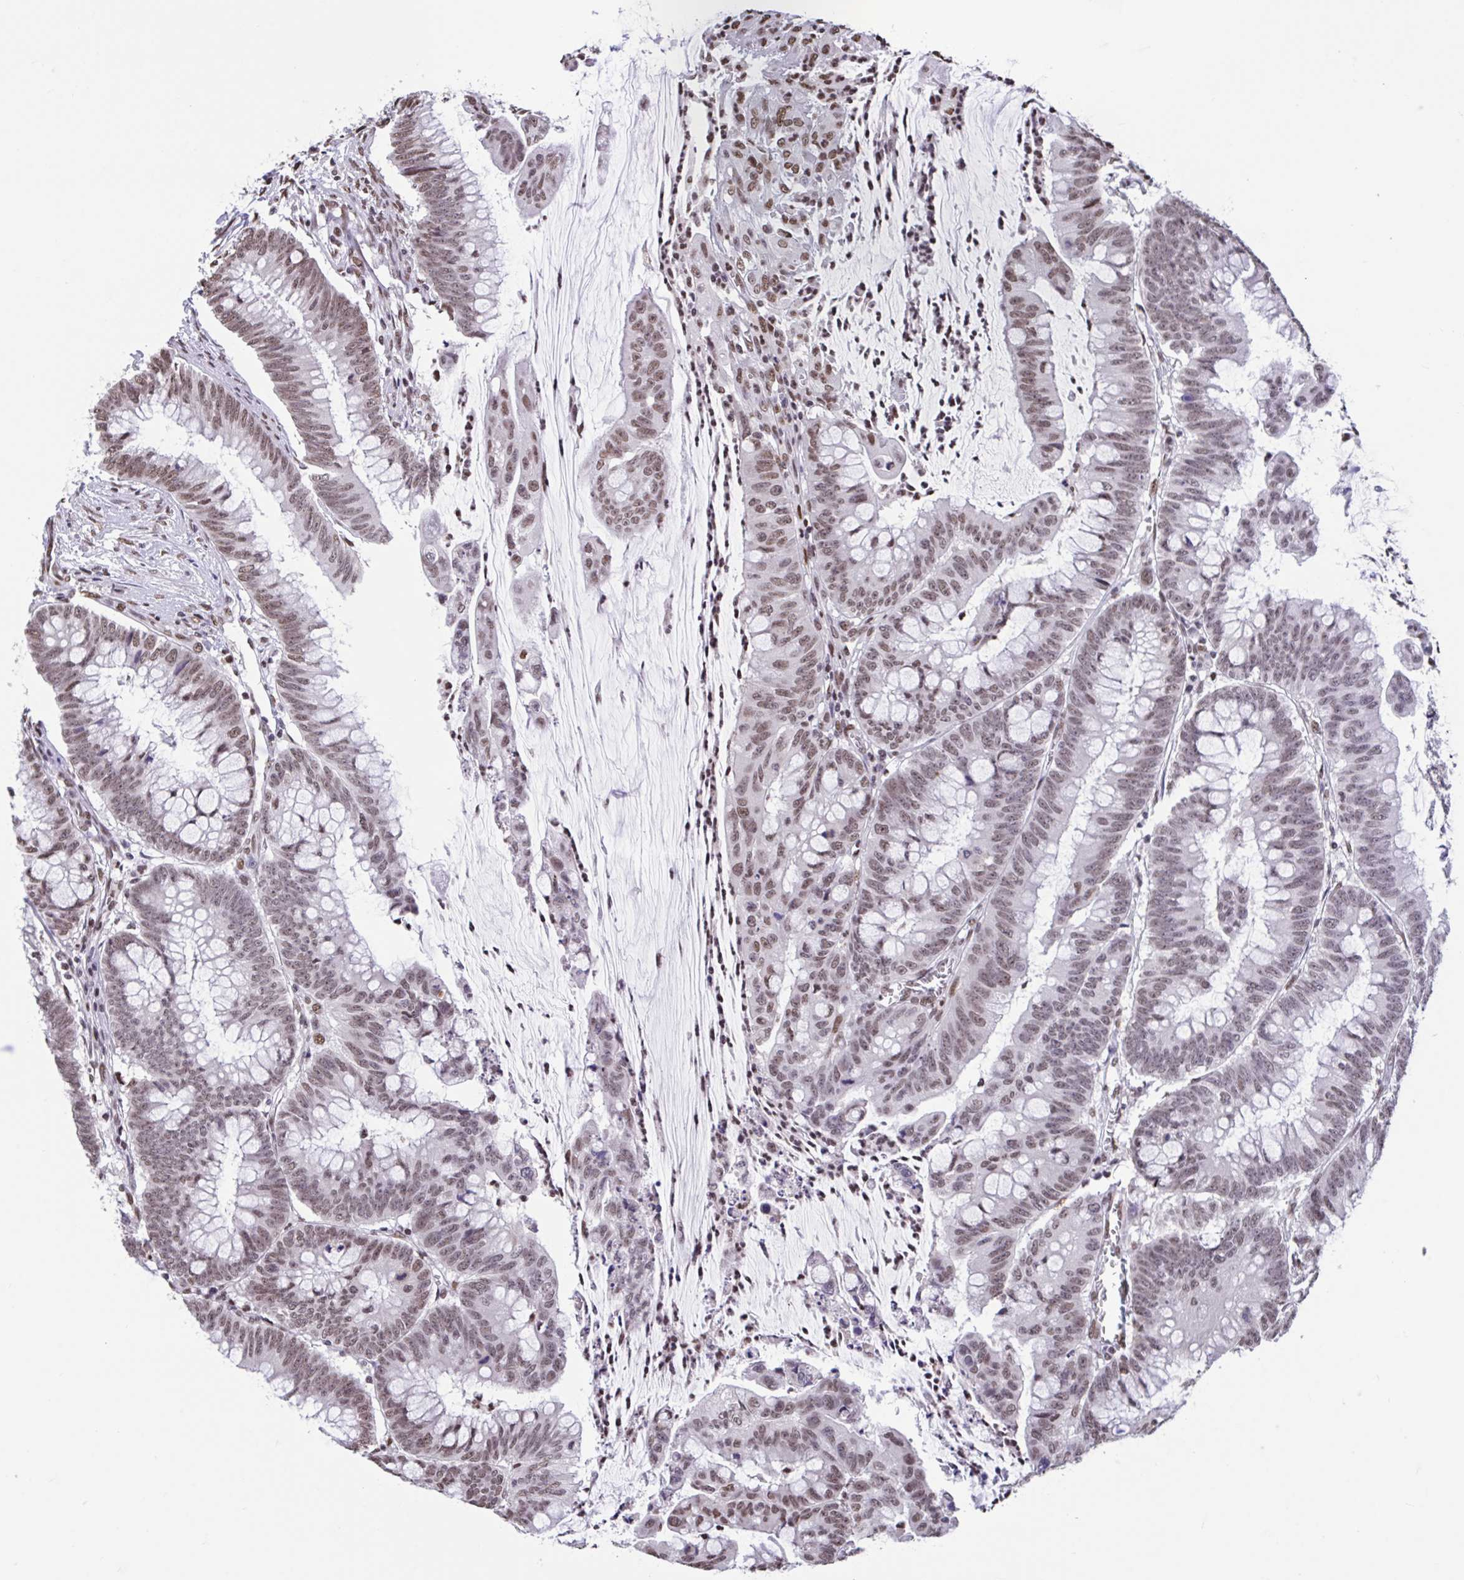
{"staining": {"intensity": "moderate", "quantity": ">75%", "location": "nuclear"}, "tissue": "colorectal cancer", "cell_type": "Tumor cells", "image_type": "cancer", "snomed": [{"axis": "morphology", "description": "Adenocarcinoma, NOS"}, {"axis": "topography", "description": "Colon"}], "caption": "This photomicrograph reveals adenocarcinoma (colorectal) stained with immunohistochemistry (IHC) to label a protein in brown. The nuclear of tumor cells show moderate positivity for the protein. Nuclei are counter-stained blue.", "gene": "HNRNPDL", "patient": {"sex": "male", "age": 62}}